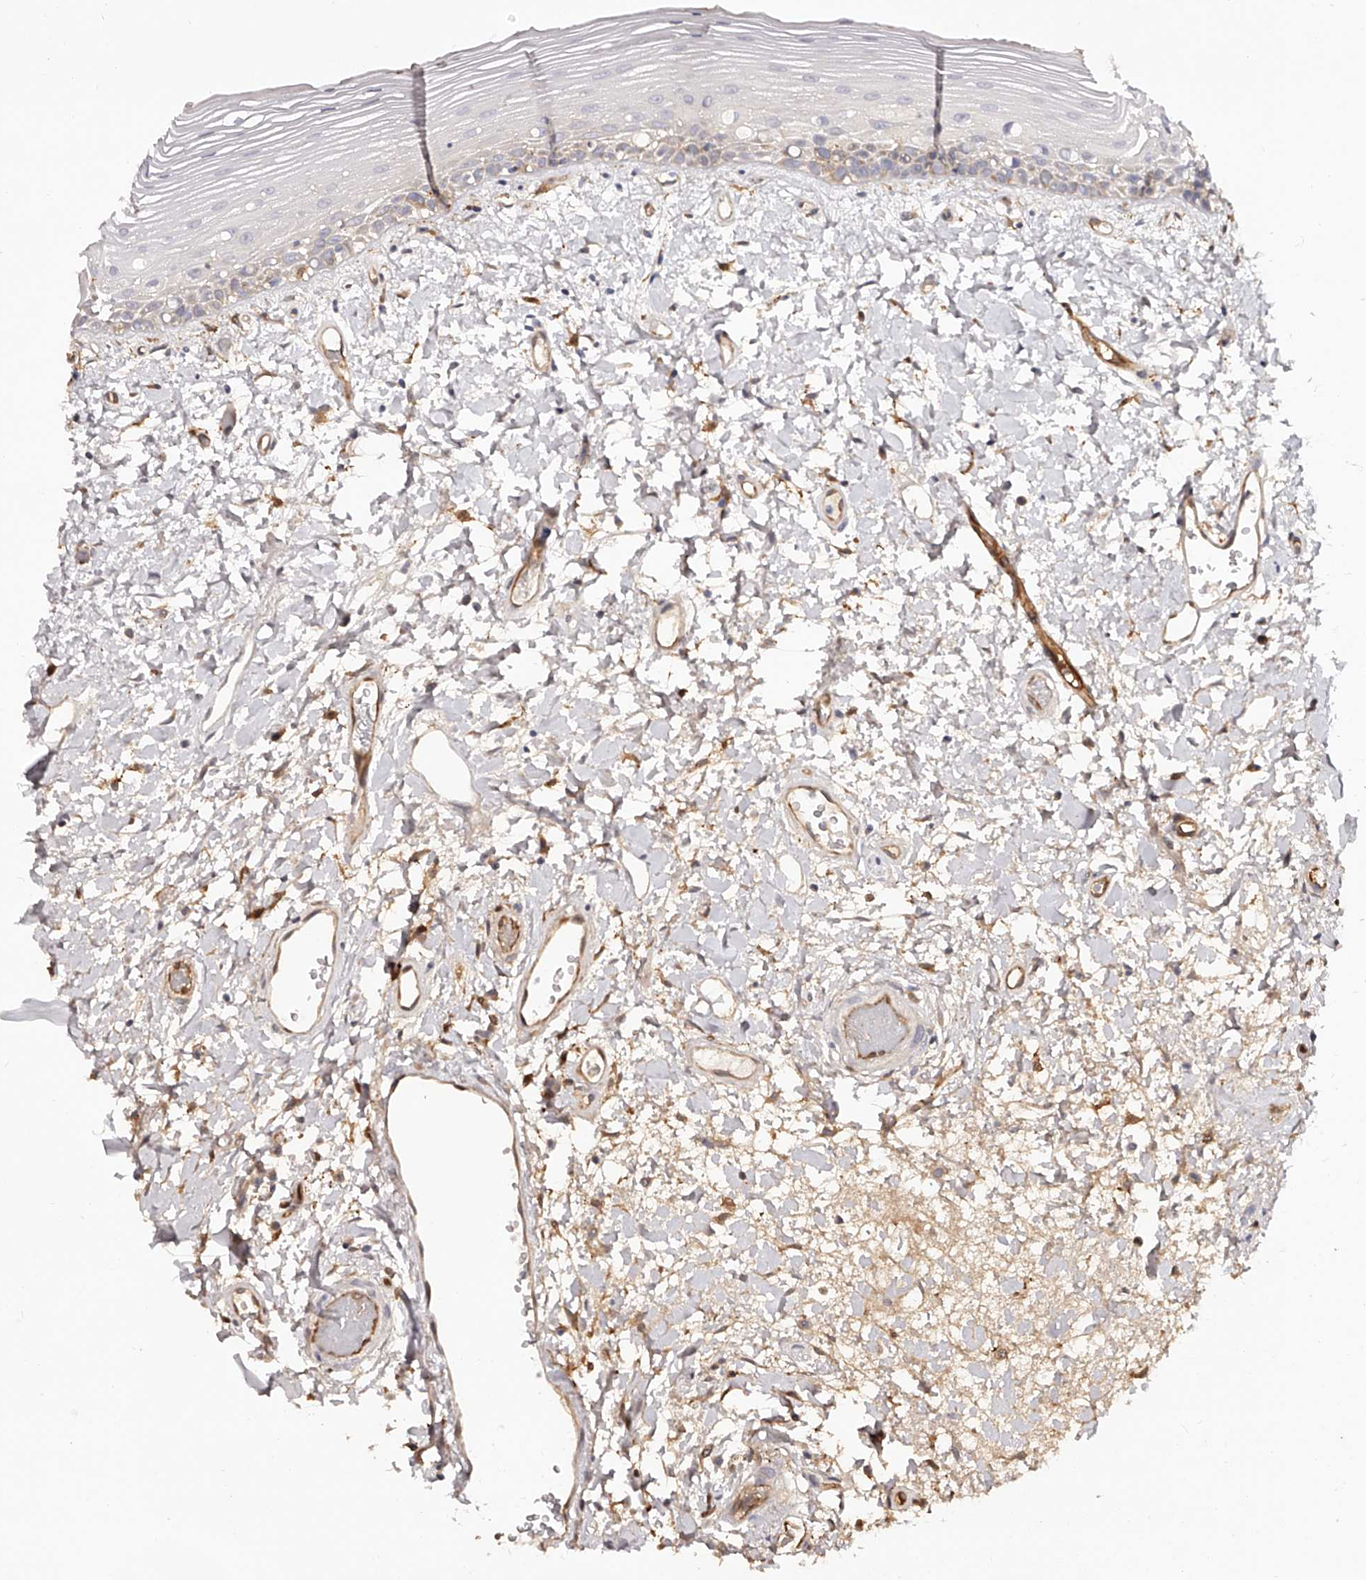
{"staining": {"intensity": "weak", "quantity": "<25%", "location": "cytoplasmic/membranous"}, "tissue": "oral mucosa", "cell_type": "Squamous epithelial cells", "image_type": "normal", "snomed": [{"axis": "morphology", "description": "Normal tissue, NOS"}, {"axis": "topography", "description": "Oral tissue"}], "caption": "This is an IHC image of benign human oral mucosa. There is no staining in squamous epithelial cells.", "gene": "LAP3", "patient": {"sex": "female", "age": 76}}